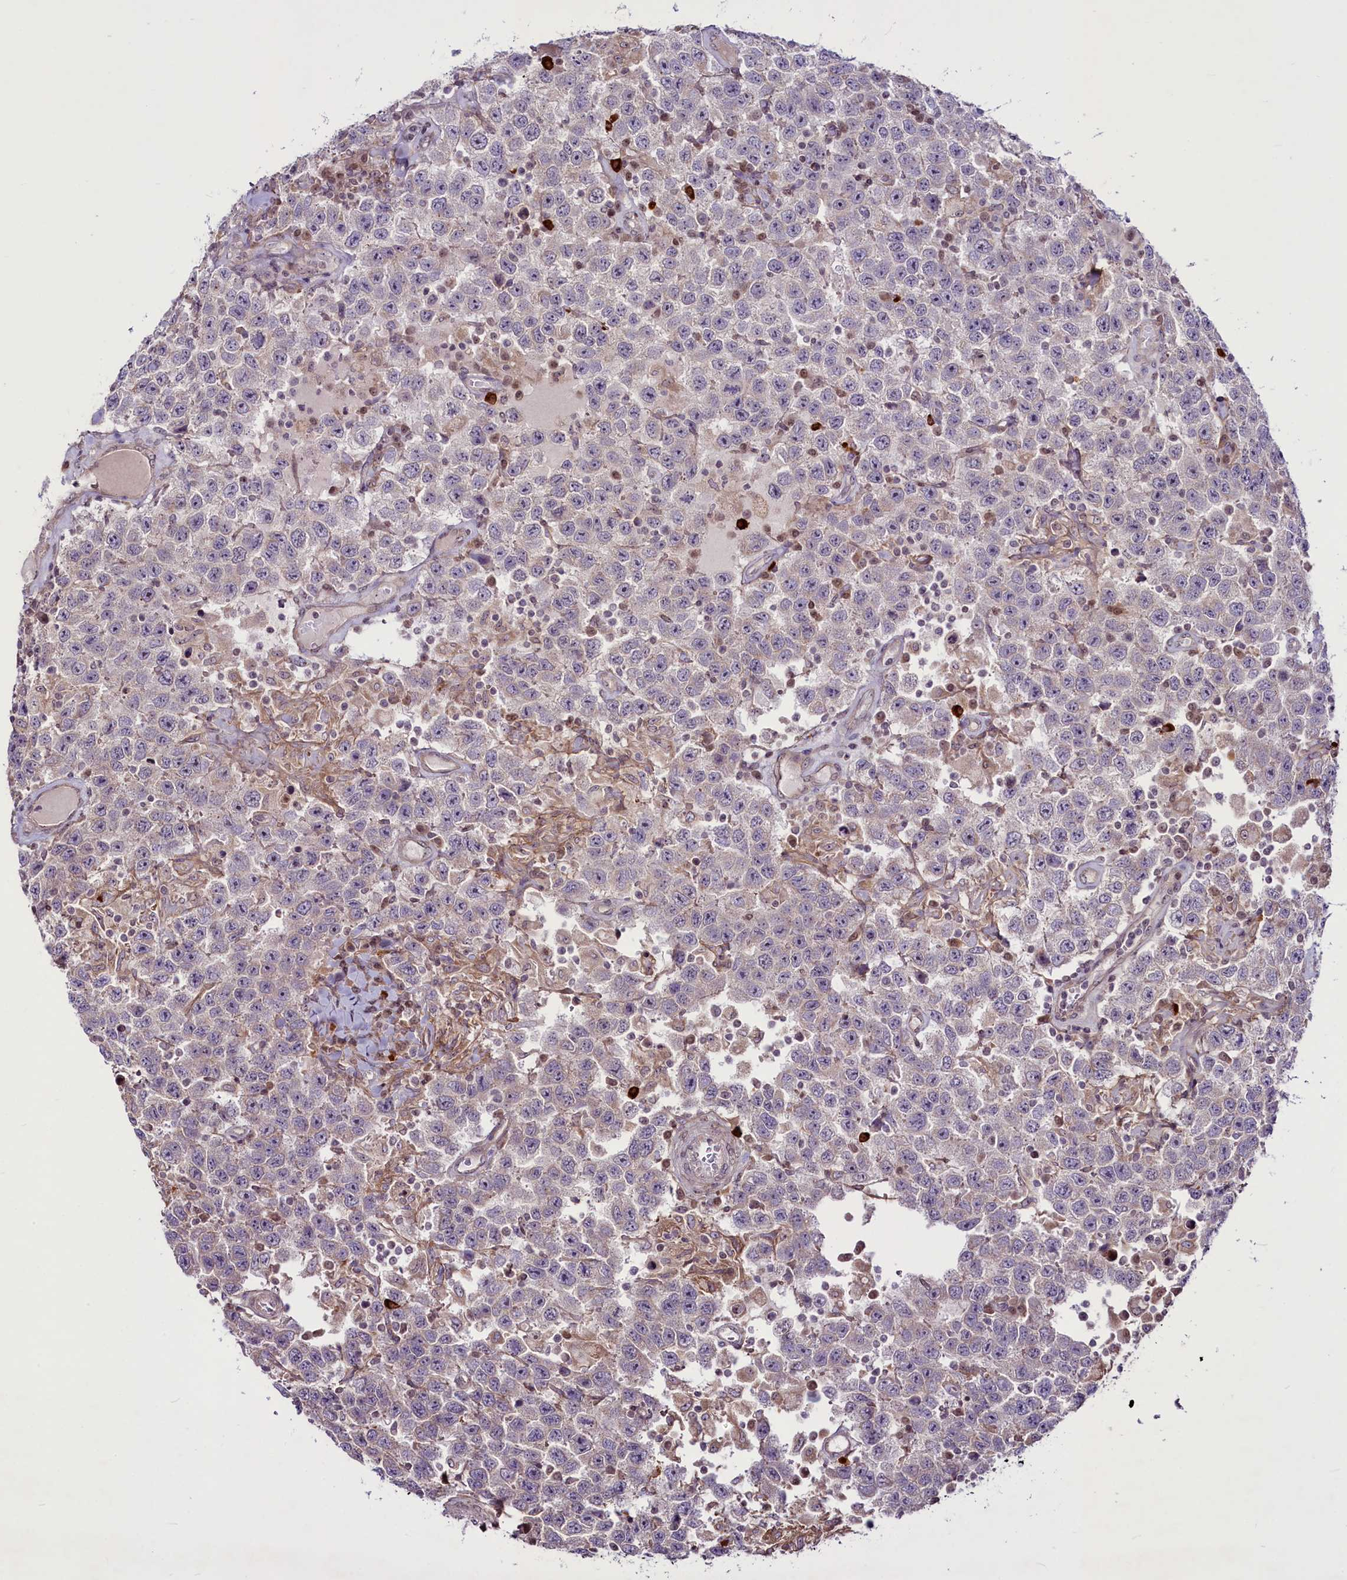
{"staining": {"intensity": "negative", "quantity": "none", "location": "none"}, "tissue": "testis cancer", "cell_type": "Tumor cells", "image_type": "cancer", "snomed": [{"axis": "morphology", "description": "Seminoma, NOS"}, {"axis": "topography", "description": "Testis"}], "caption": "Tumor cells show no significant expression in testis seminoma. (DAB immunohistochemistry (IHC), high magnification).", "gene": "RSBN1", "patient": {"sex": "male", "age": 41}}